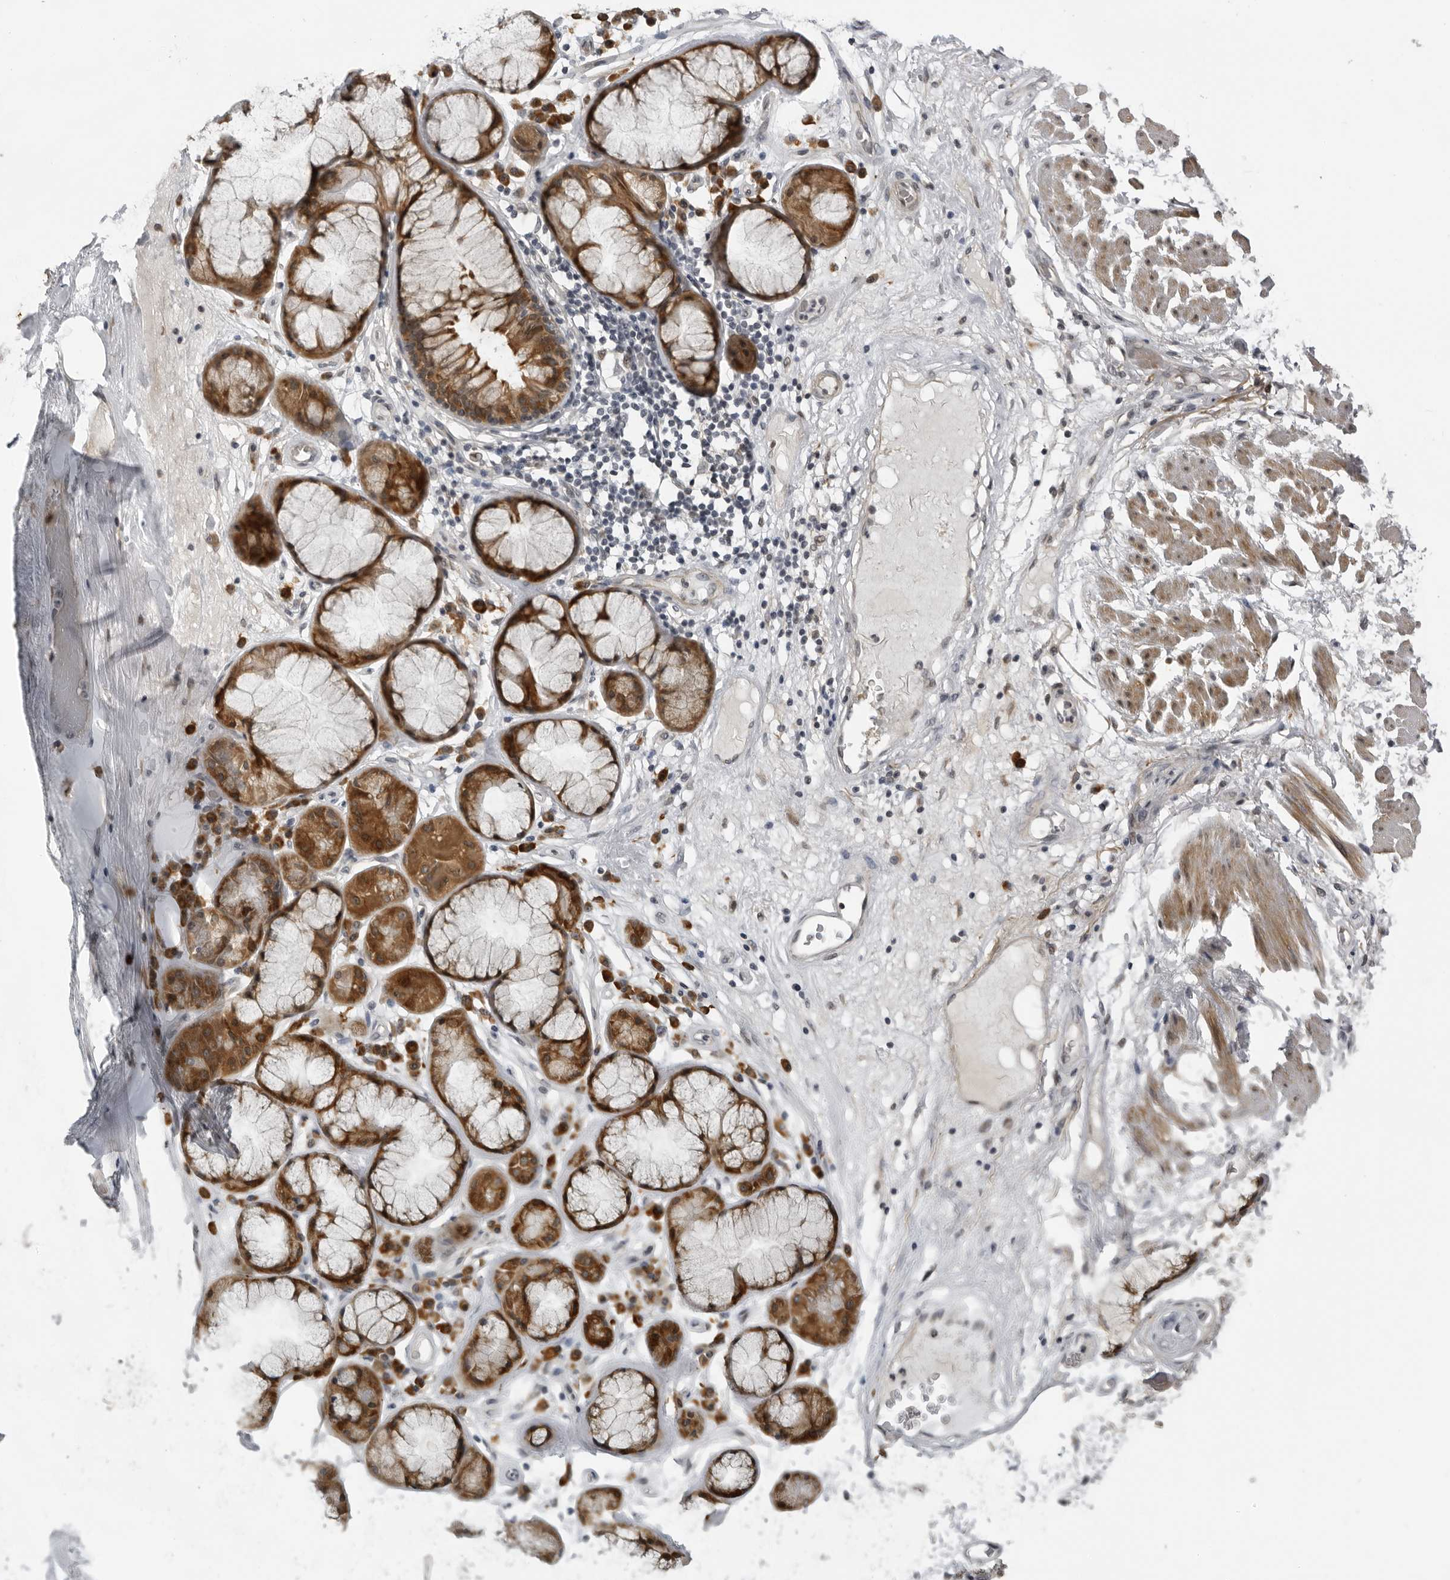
{"staining": {"intensity": "negative", "quantity": "none", "location": "none"}, "tissue": "adipose tissue", "cell_type": "Adipocytes", "image_type": "normal", "snomed": [{"axis": "morphology", "description": "Normal tissue, NOS"}, {"axis": "topography", "description": "Bronchus"}], "caption": "Immunohistochemistry of unremarkable human adipose tissue displays no expression in adipocytes. The staining is performed using DAB (3,3'-diaminobenzidine) brown chromogen with nuclei counter-stained in using hematoxylin.", "gene": "ALPK2", "patient": {"sex": "male", "age": 66}}